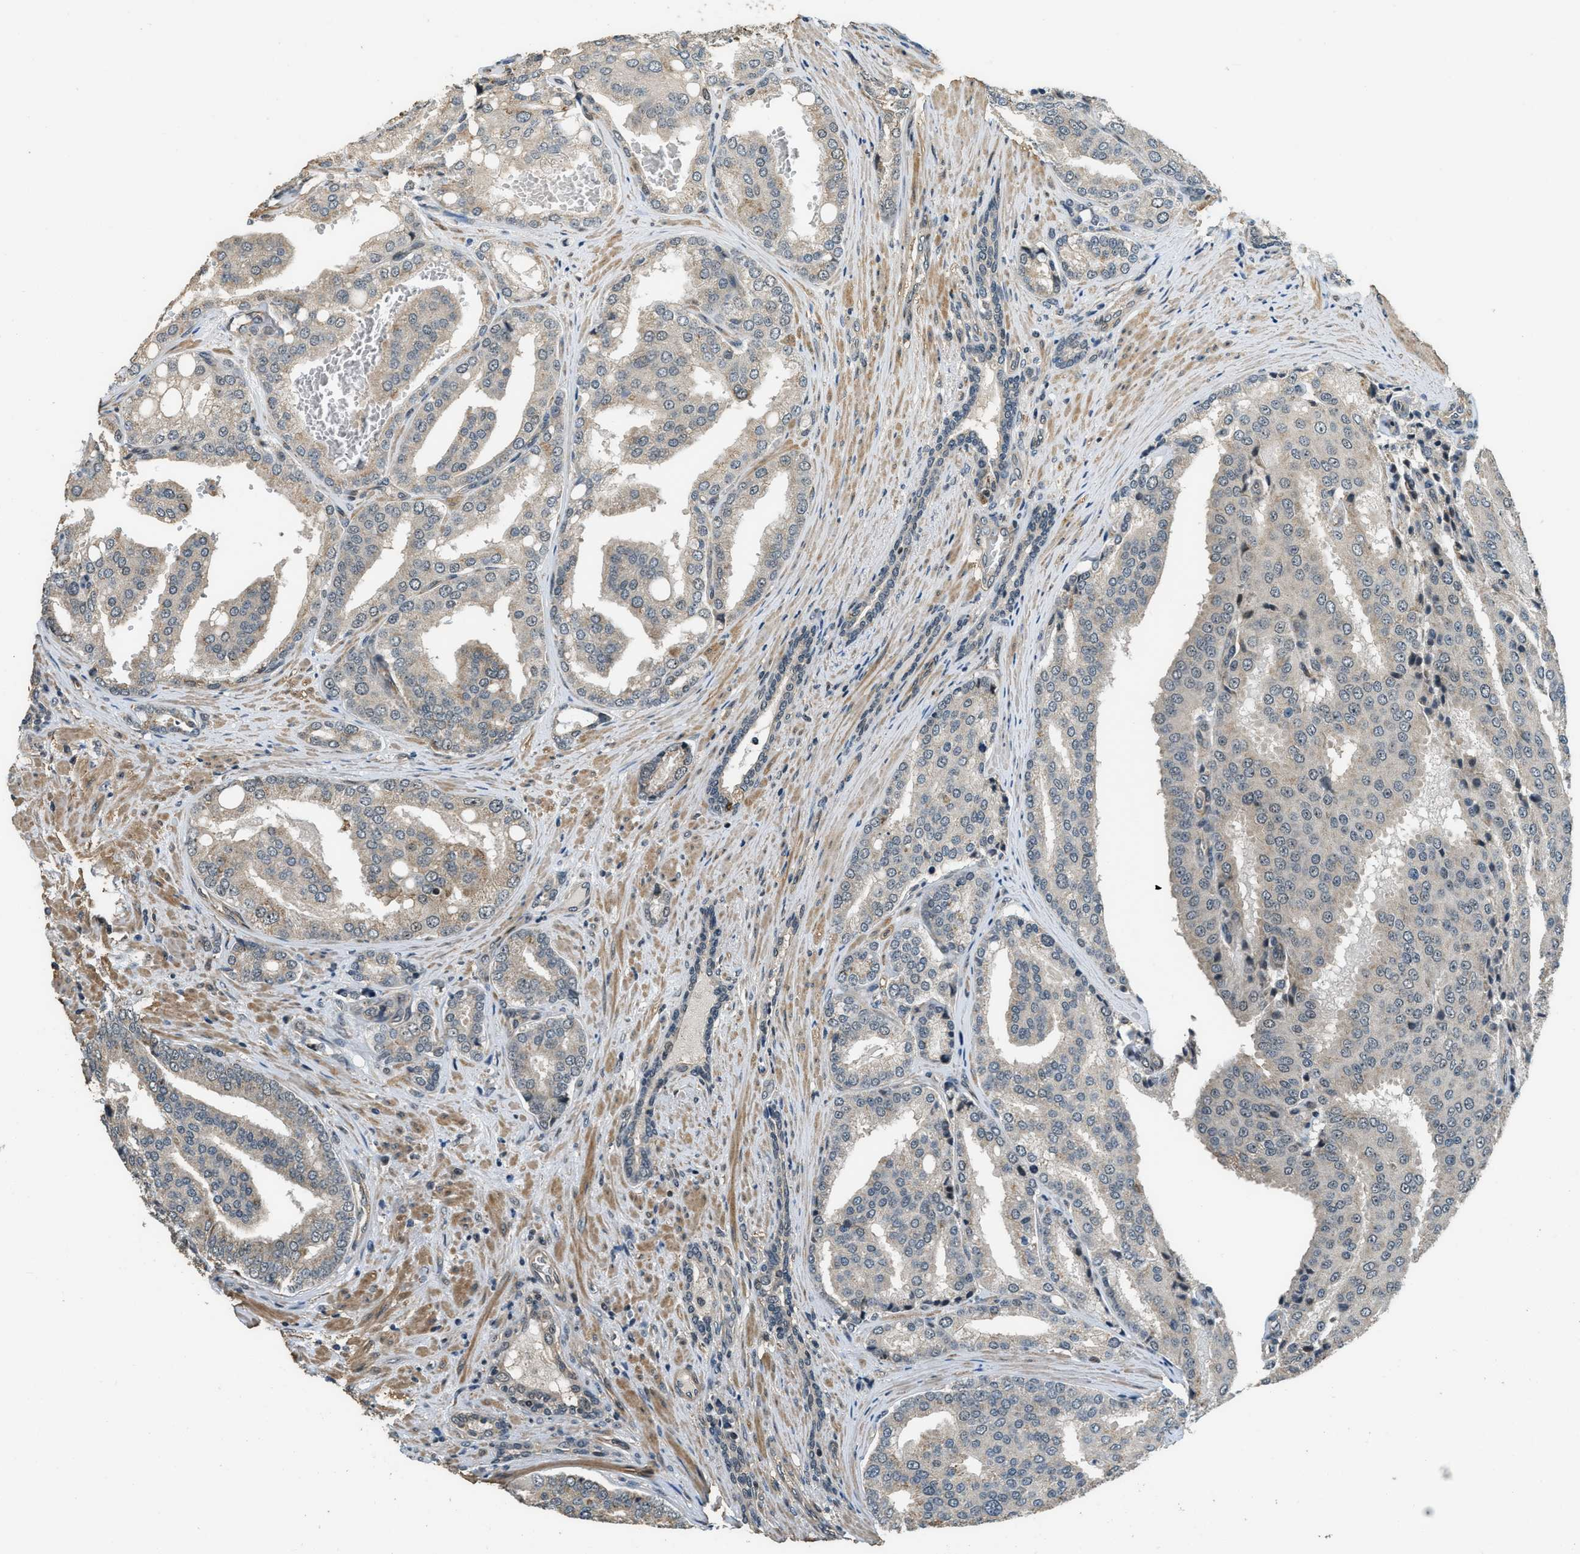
{"staining": {"intensity": "weak", "quantity": "25%-75%", "location": "cytoplasmic/membranous"}, "tissue": "prostate cancer", "cell_type": "Tumor cells", "image_type": "cancer", "snomed": [{"axis": "morphology", "description": "Adenocarcinoma, High grade"}, {"axis": "topography", "description": "Prostate"}], "caption": "Immunohistochemistry (IHC) (DAB (3,3'-diaminobenzidine)) staining of prostate cancer shows weak cytoplasmic/membranous protein positivity in approximately 25%-75% of tumor cells.", "gene": "MED21", "patient": {"sex": "male", "age": 50}}